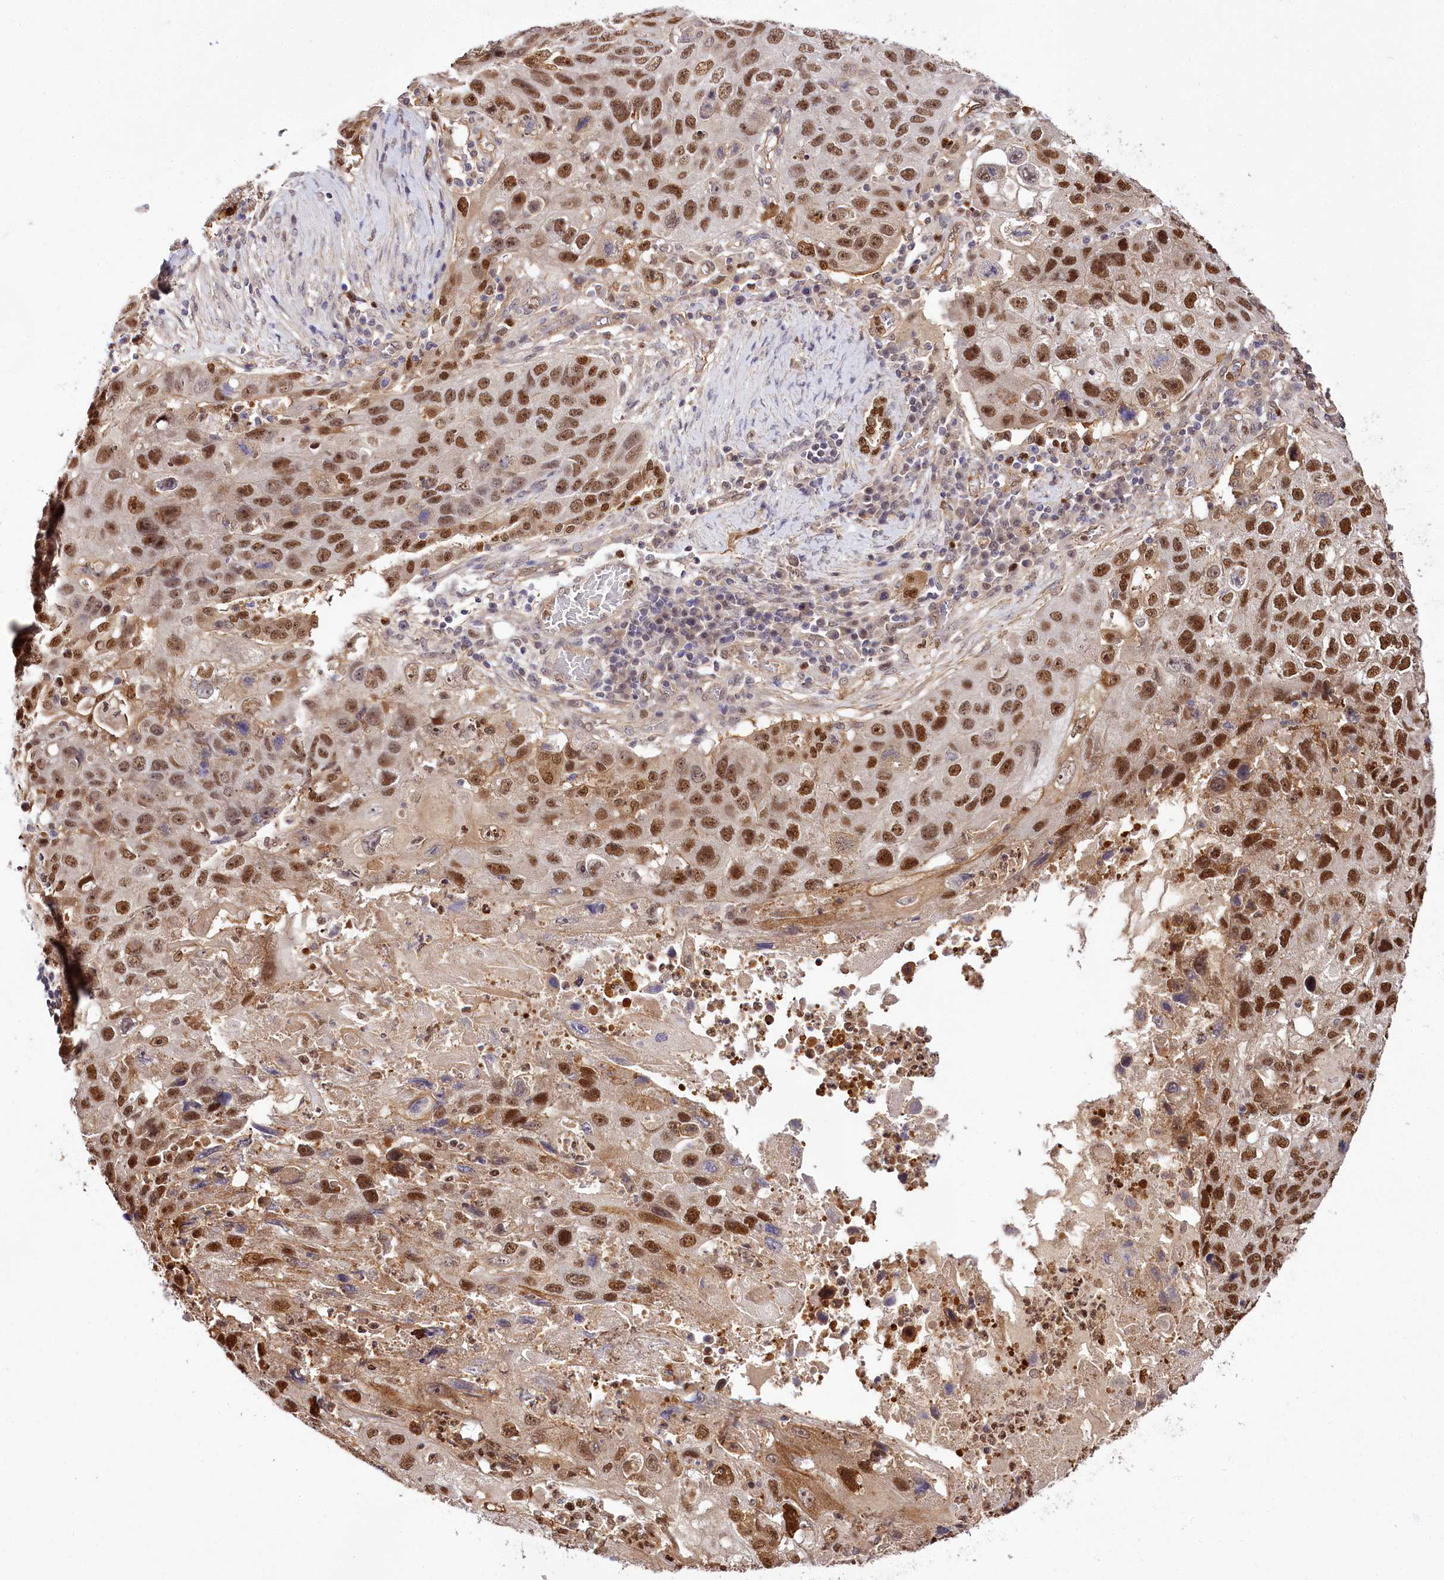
{"staining": {"intensity": "strong", "quantity": ">75%", "location": "nuclear"}, "tissue": "lung cancer", "cell_type": "Tumor cells", "image_type": "cancer", "snomed": [{"axis": "morphology", "description": "Squamous cell carcinoma, NOS"}, {"axis": "topography", "description": "Lung"}], "caption": "The image displays a brown stain indicating the presence of a protein in the nuclear of tumor cells in lung squamous cell carcinoma.", "gene": "GNL3L", "patient": {"sex": "male", "age": 61}}